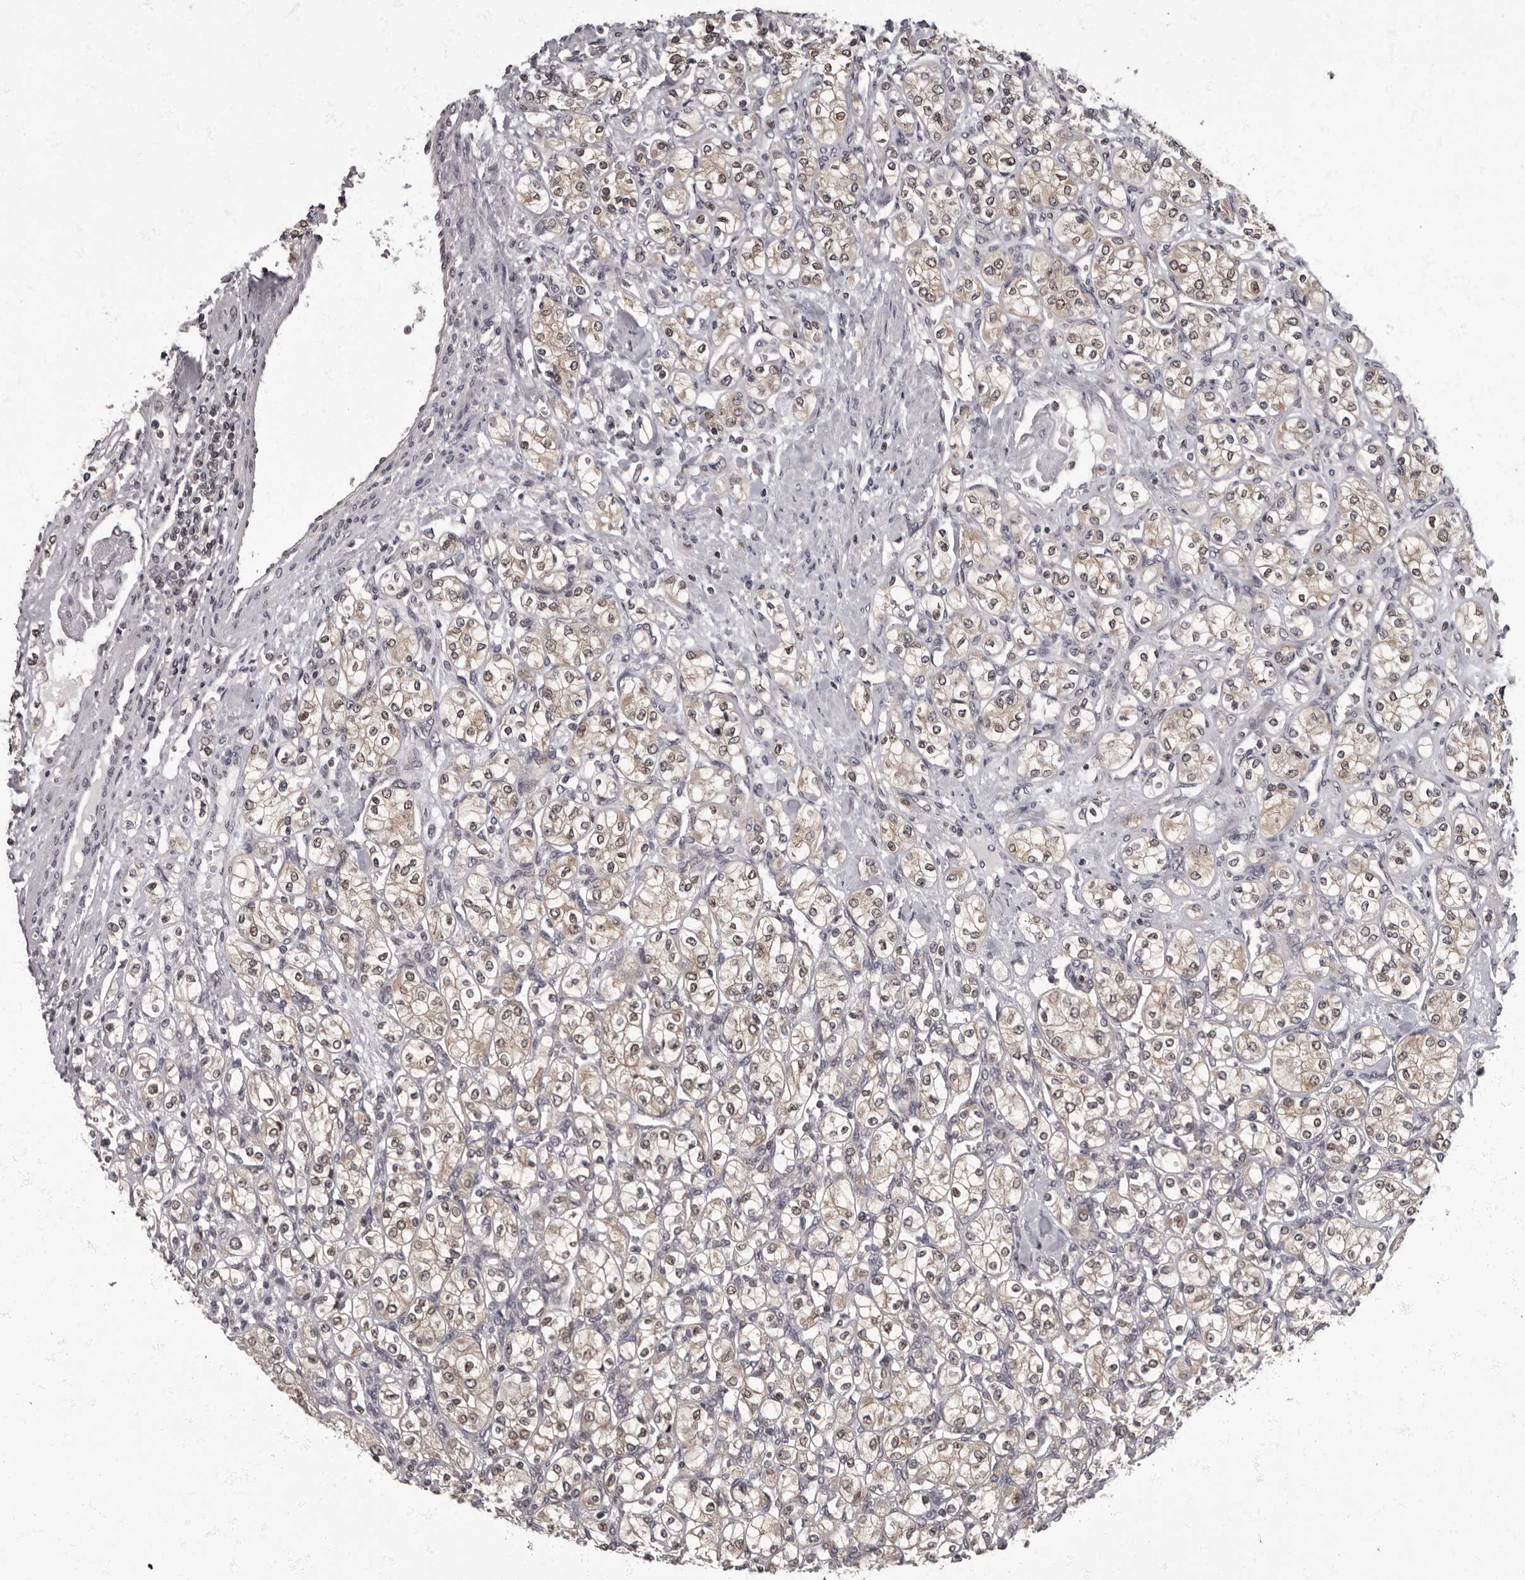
{"staining": {"intensity": "weak", "quantity": ">75%", "location": "cytoplasmic/membranous,nuclear"}, "tissue": "renal cancer", "cell_type": "Tumor cells", "image_type": "cancer", "snomed": [{"axis": "morphology", "description": "Adenocarcinoma, NOS"}, {"axis": "topography", "description": "Kidney"}], "caption": "The histopathology image shows immunohistochemical staining of renal cancer. There is weak cytoplasmic/membranous and nuclear positivity is appreciated in approximately >75% of tumor cells. Ihc stains the protein of interest in brown and the nuclei are stained blue.", "gene": "C1orf50", "patient": {"sex": "male", "age": 77}}